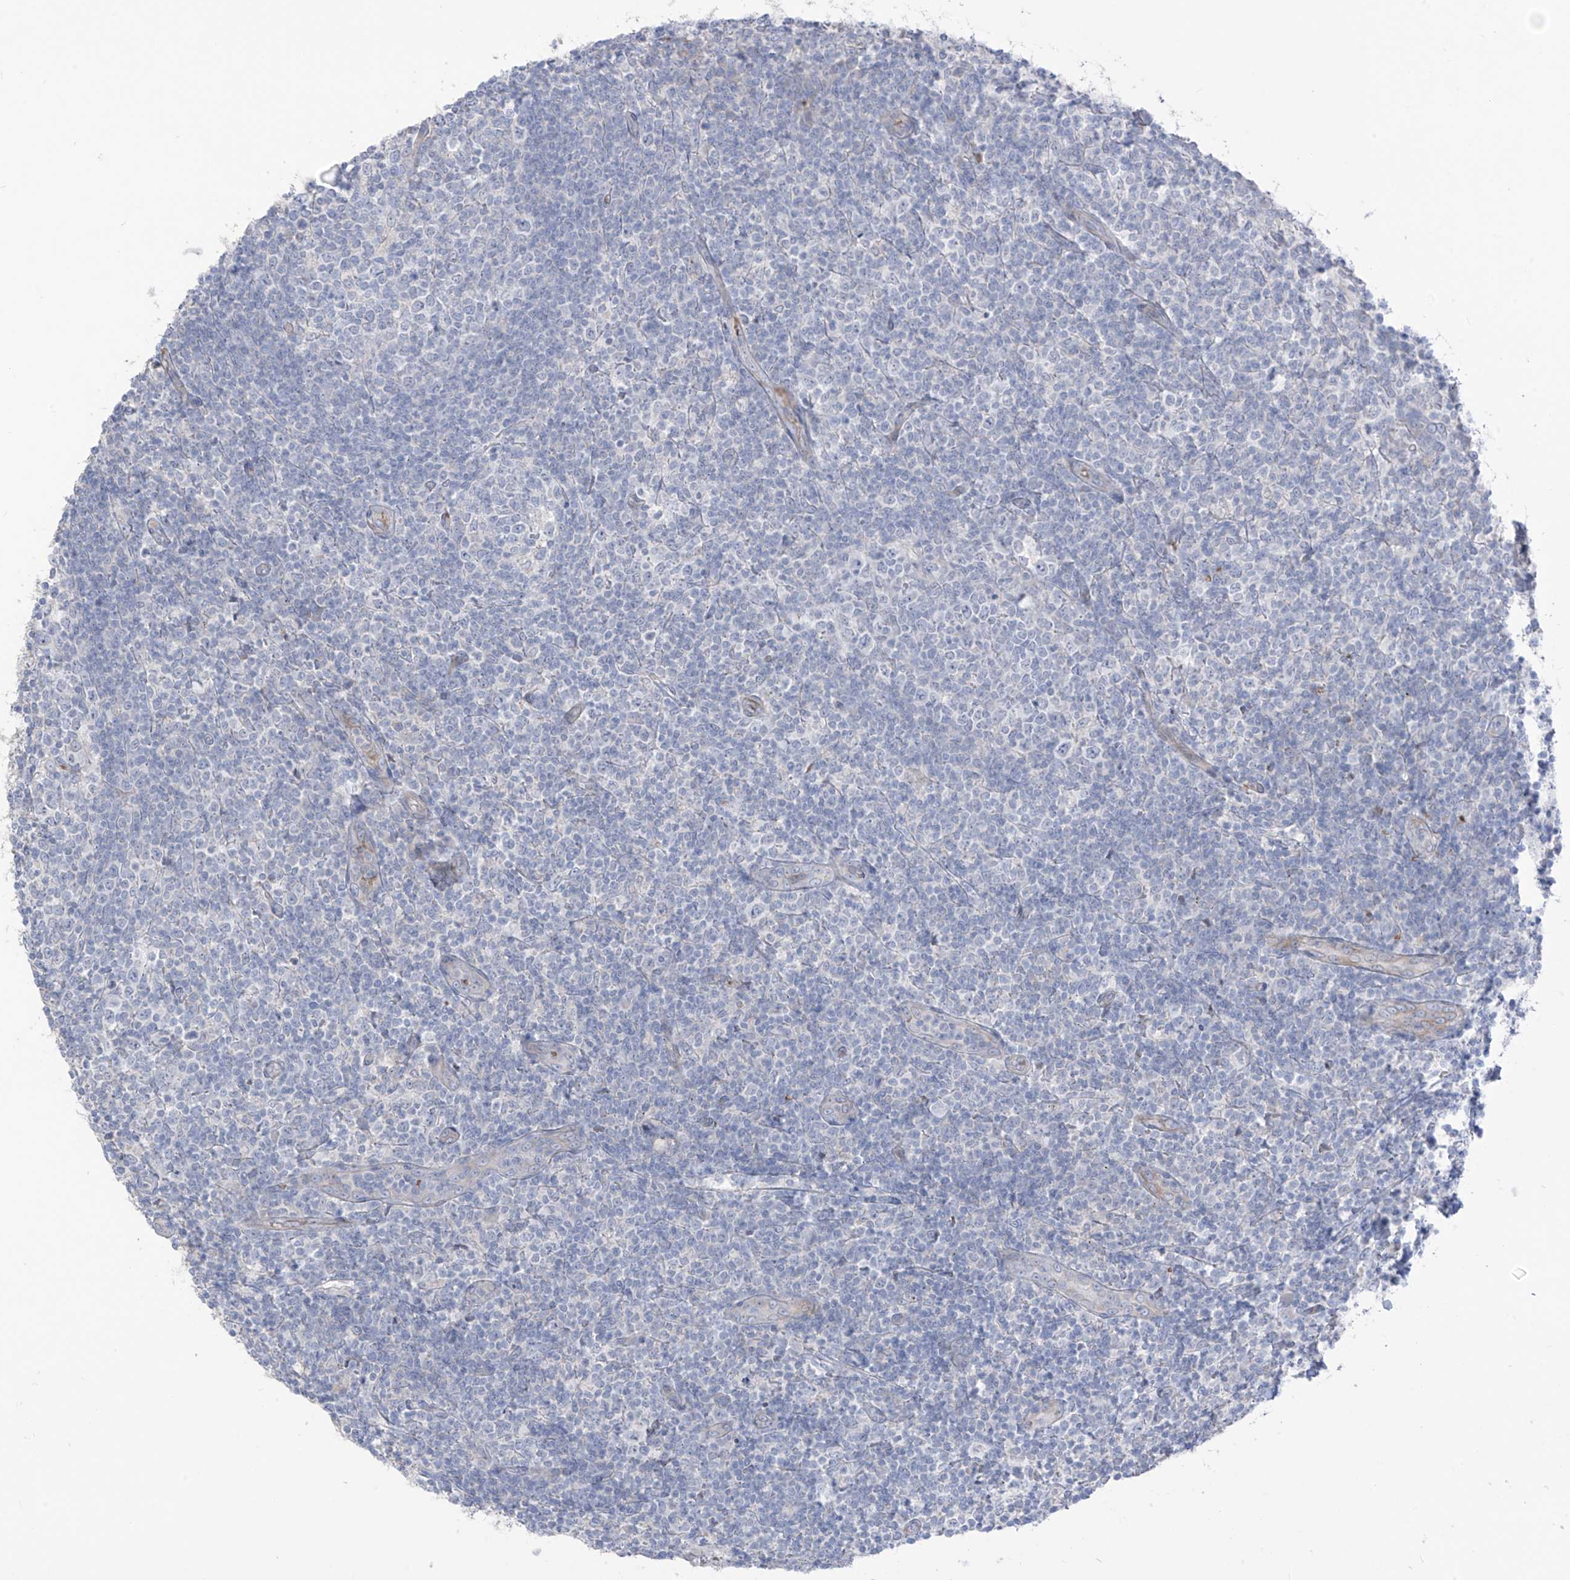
{"staining": {"intensity": "negative", "quantity": "none", "location": "none"}, "tissue": "tonsil", "cell_type": "Germinal center cells", "image_type": "normal", "snomed": [{"axis": "morphology", "description": "Normal tissue, NOS"}, {"axis": "topography", "description": "Tonsil"}], "caption": "Immunohistochemistry (IHC) of unremarkable human tonsil demonstrates no staining in germinal center cells.", "gene": "ASPRV1", "patient": {"sex": "female", "age": 19}}